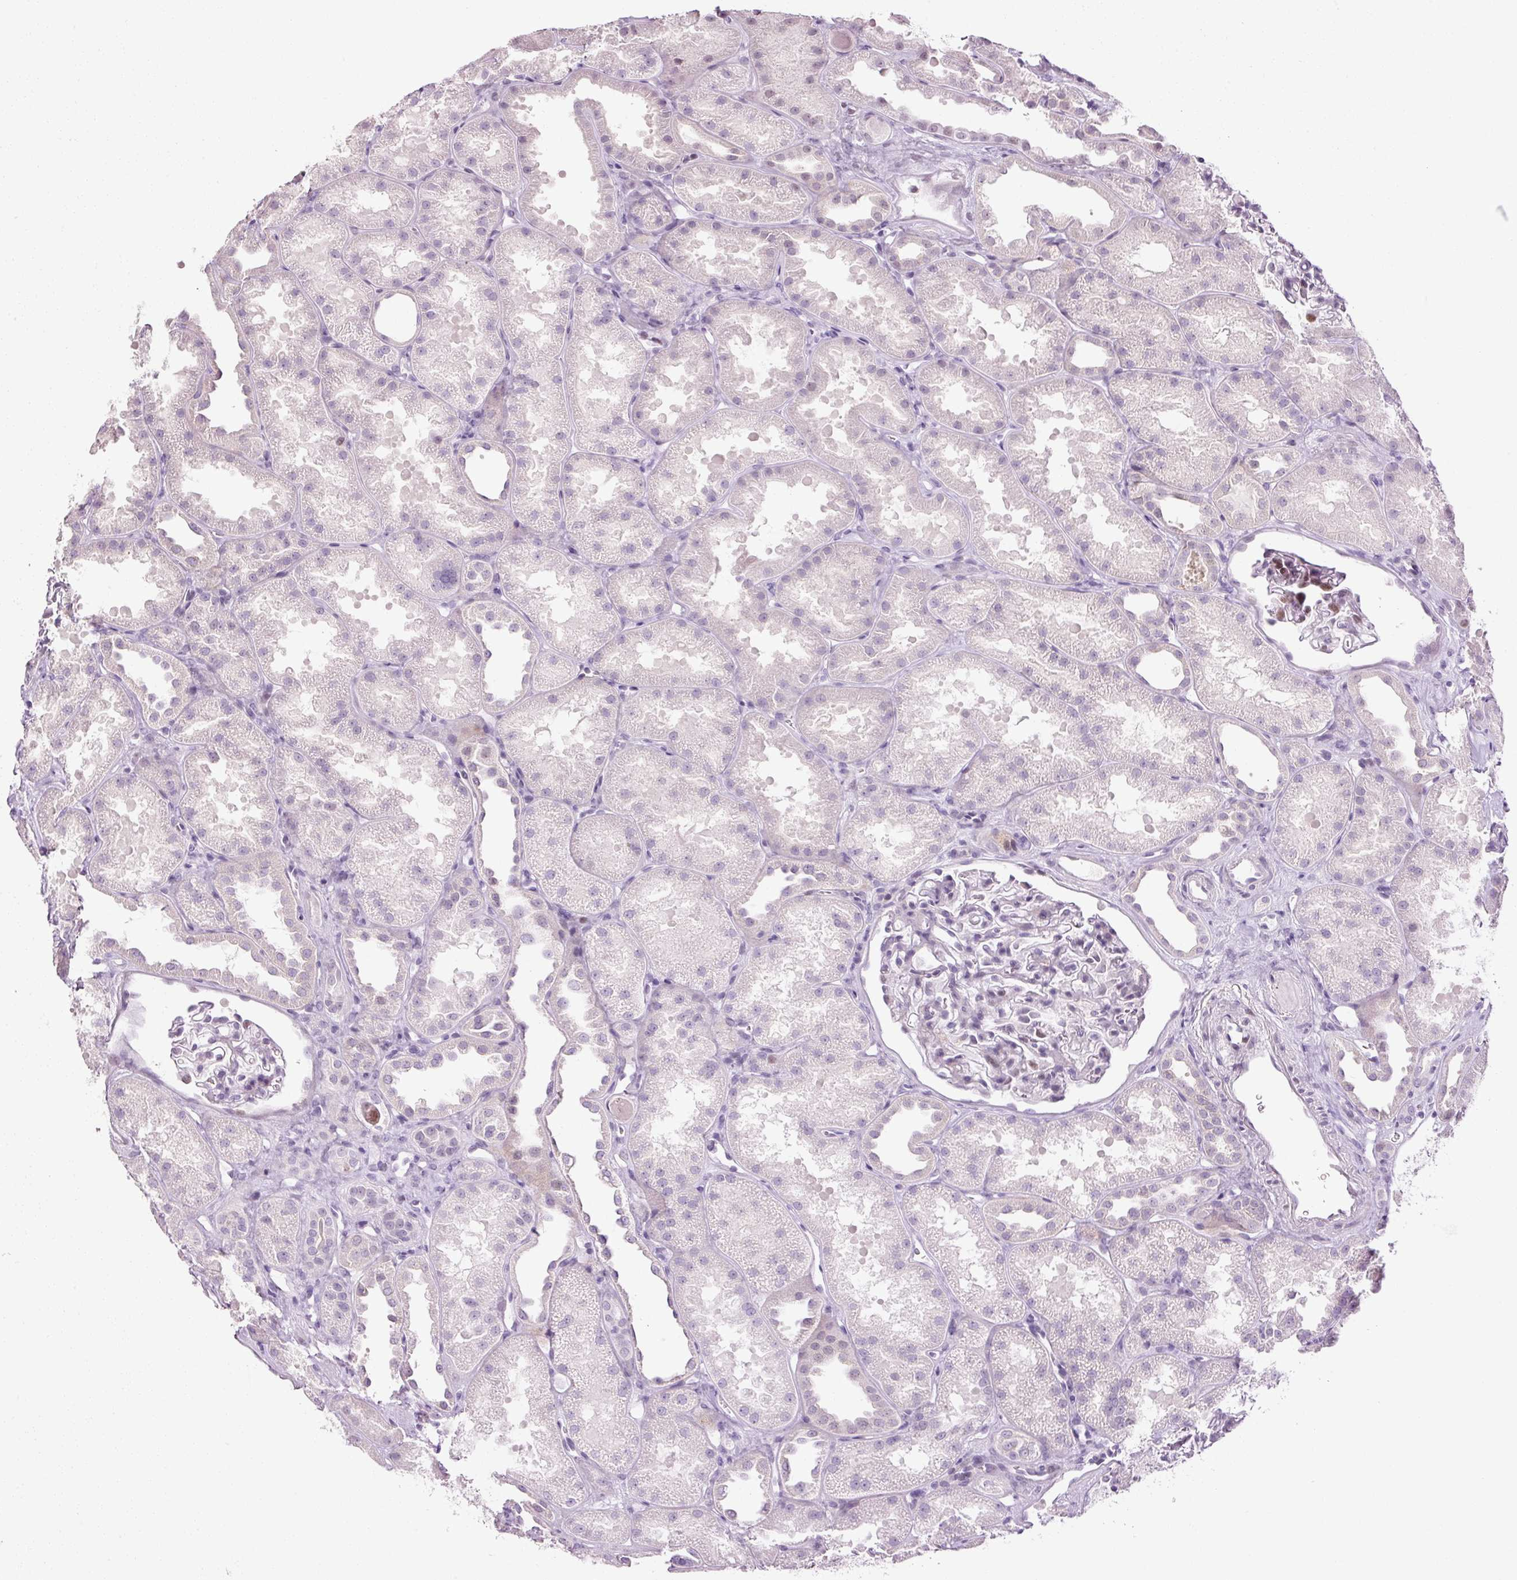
{"staining": {"intensity": "moderate", "quantity": "<25%", "location": "nuclear"}, "tissue": "kidney", "cell_type": "Cells in glomeruli", "image_type": "normal", "snomed": [{"axis": "morphology", "description": "Normal tissue, NOS"}, {"axis": "topography", "description": "Kidney"}], "caption": "DAB (3,3'-diaminobenzidine) immunohistochemical staining of normal human kidney exhibits moderate nuclear protein positivity in approximately <25% of cells in glomeruli.", "gene": "ANKRD20A1", "patient": {"sex": "male", "age": 61}}